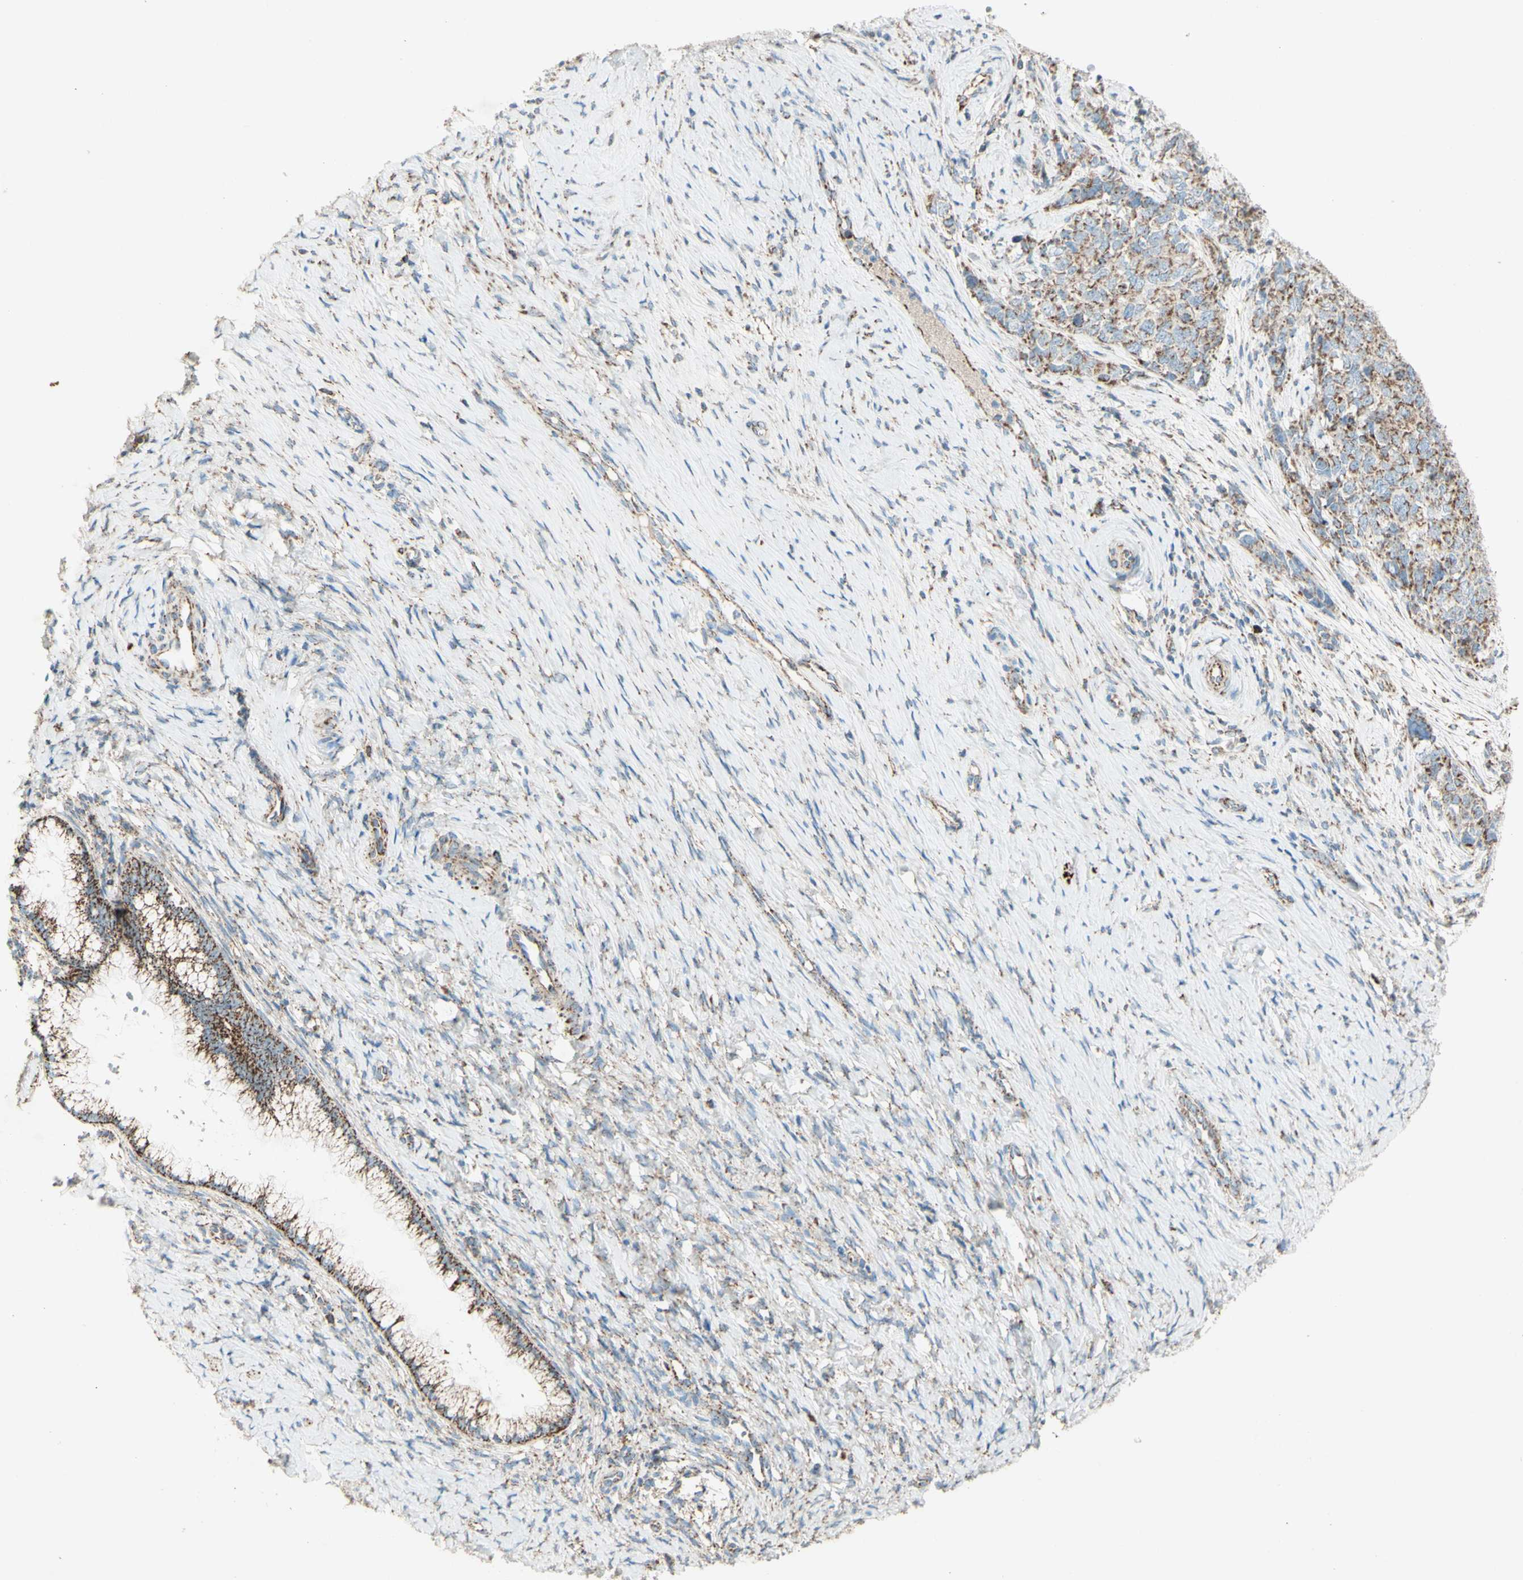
{"staining": {"intensity": "moderate", "quantity": ">75%", "location": "cytoplasmic/membranous"}, "tissue": "cervical cancer", "cell_type": "Tumor cells", "image_type": "cancer", "snomed": [{"axis": "morphology", "description": "Squamous cell carcinoma, NOS"}, {"axis": "topography", "description": "Cervix"}], "caption": "This is an image of IHC staining of squamous cell carcinoma (cervical), which shows moderate positivity in the cytoplasmic/membranous of tumor cells.", "gene": "RHOT1", "patient": {"sex": "female", "age": 63}}